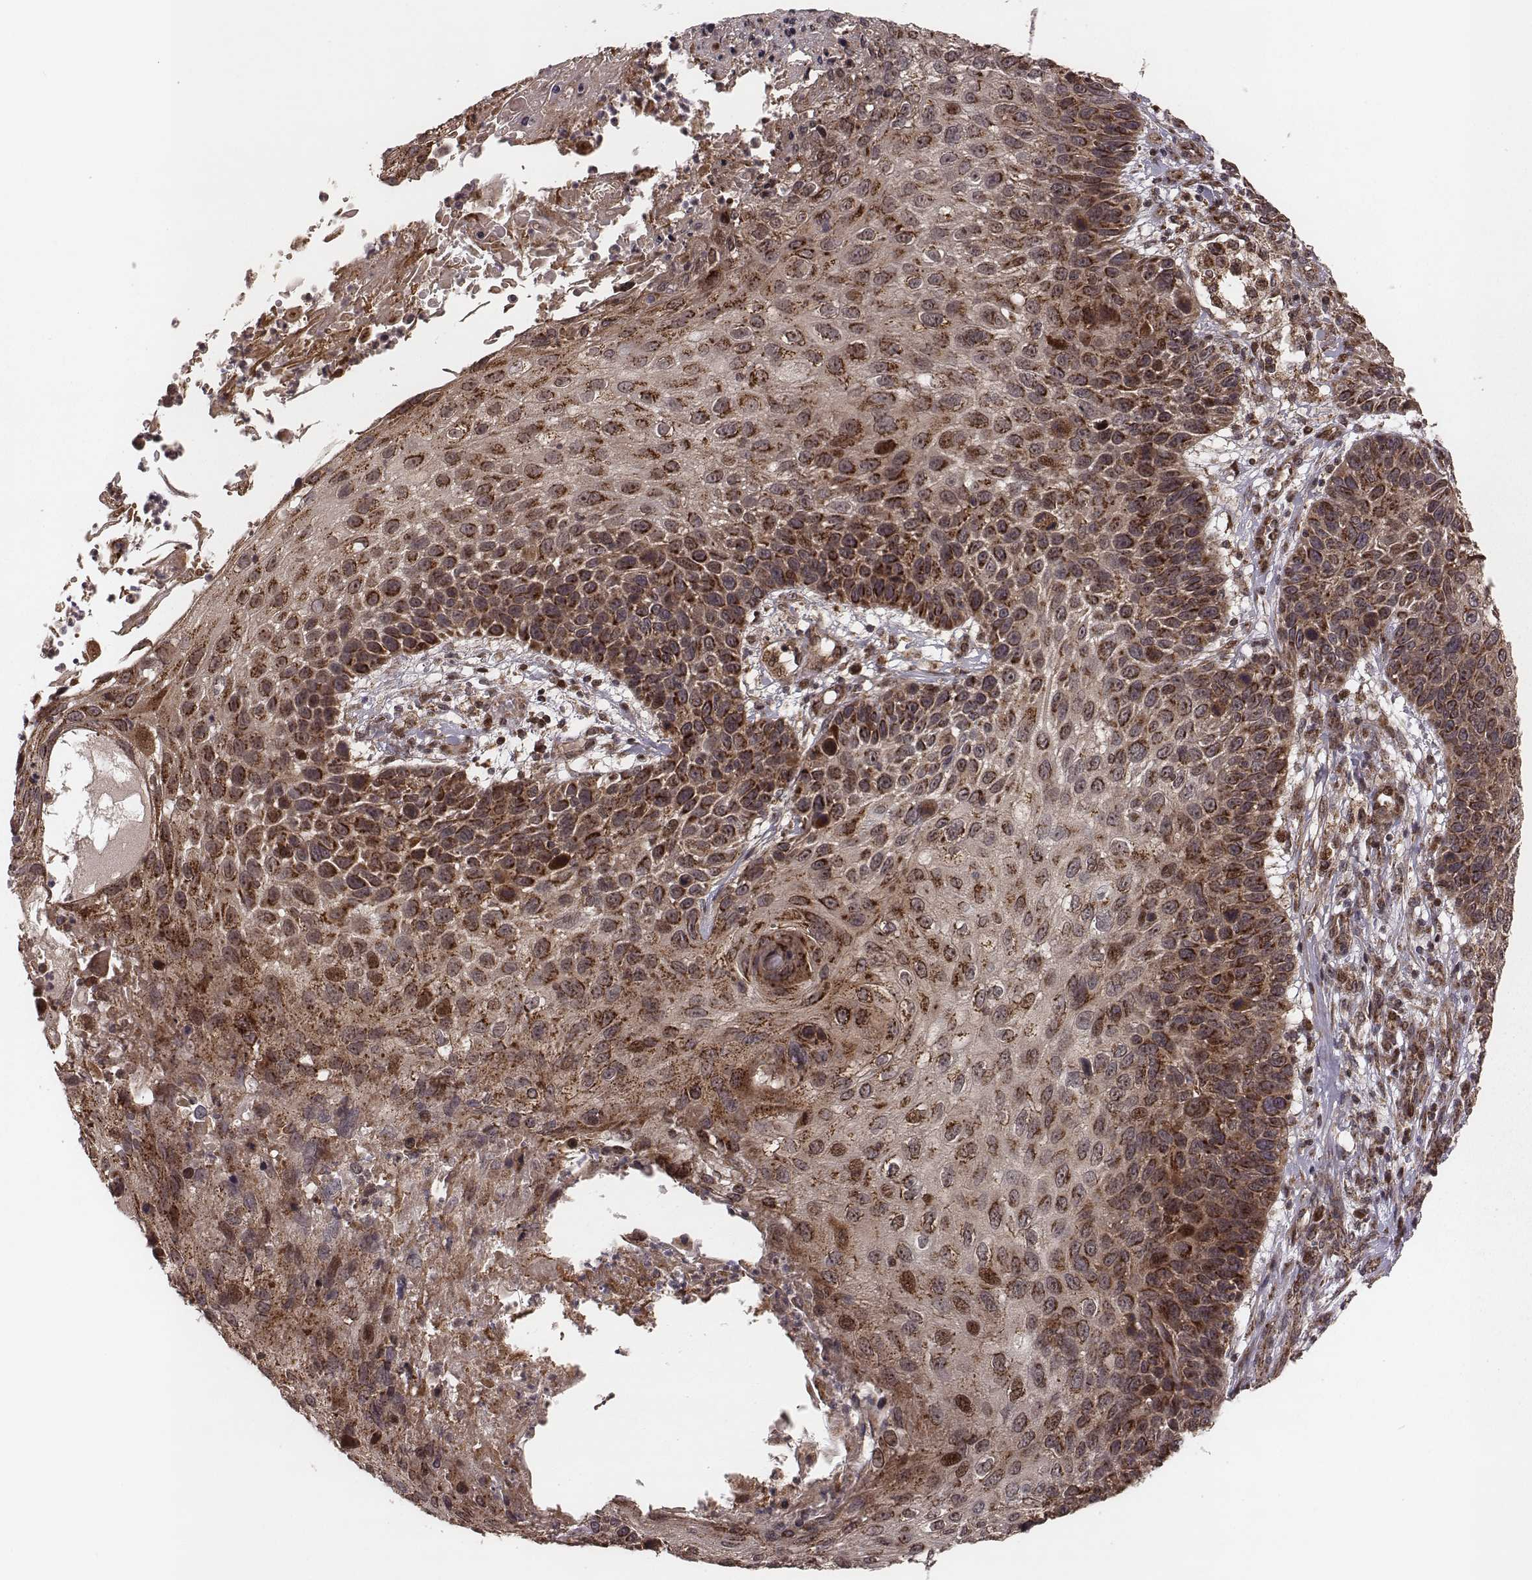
{"staining": {"intensity": "strong", "quantity": "25%-75%", "location": "cytoplasmic/membranous"}, "tissue": "skin cancer", "cell_type": "Tumor cells", "image_type": "cancer", "snomed": [{"axis": "morphology", "description": "Squamous cell carcinoma, NOS"}, {"axis": "topography", "description": "Skin"}], "caption": "Protein expression by IHC shows strong cytoplasmic/membranous expression in about 25%-75% of tumor cells in skin cancer.", "gene": "ZDHHC21", "patient": {"sex": "male", "age": 92}}